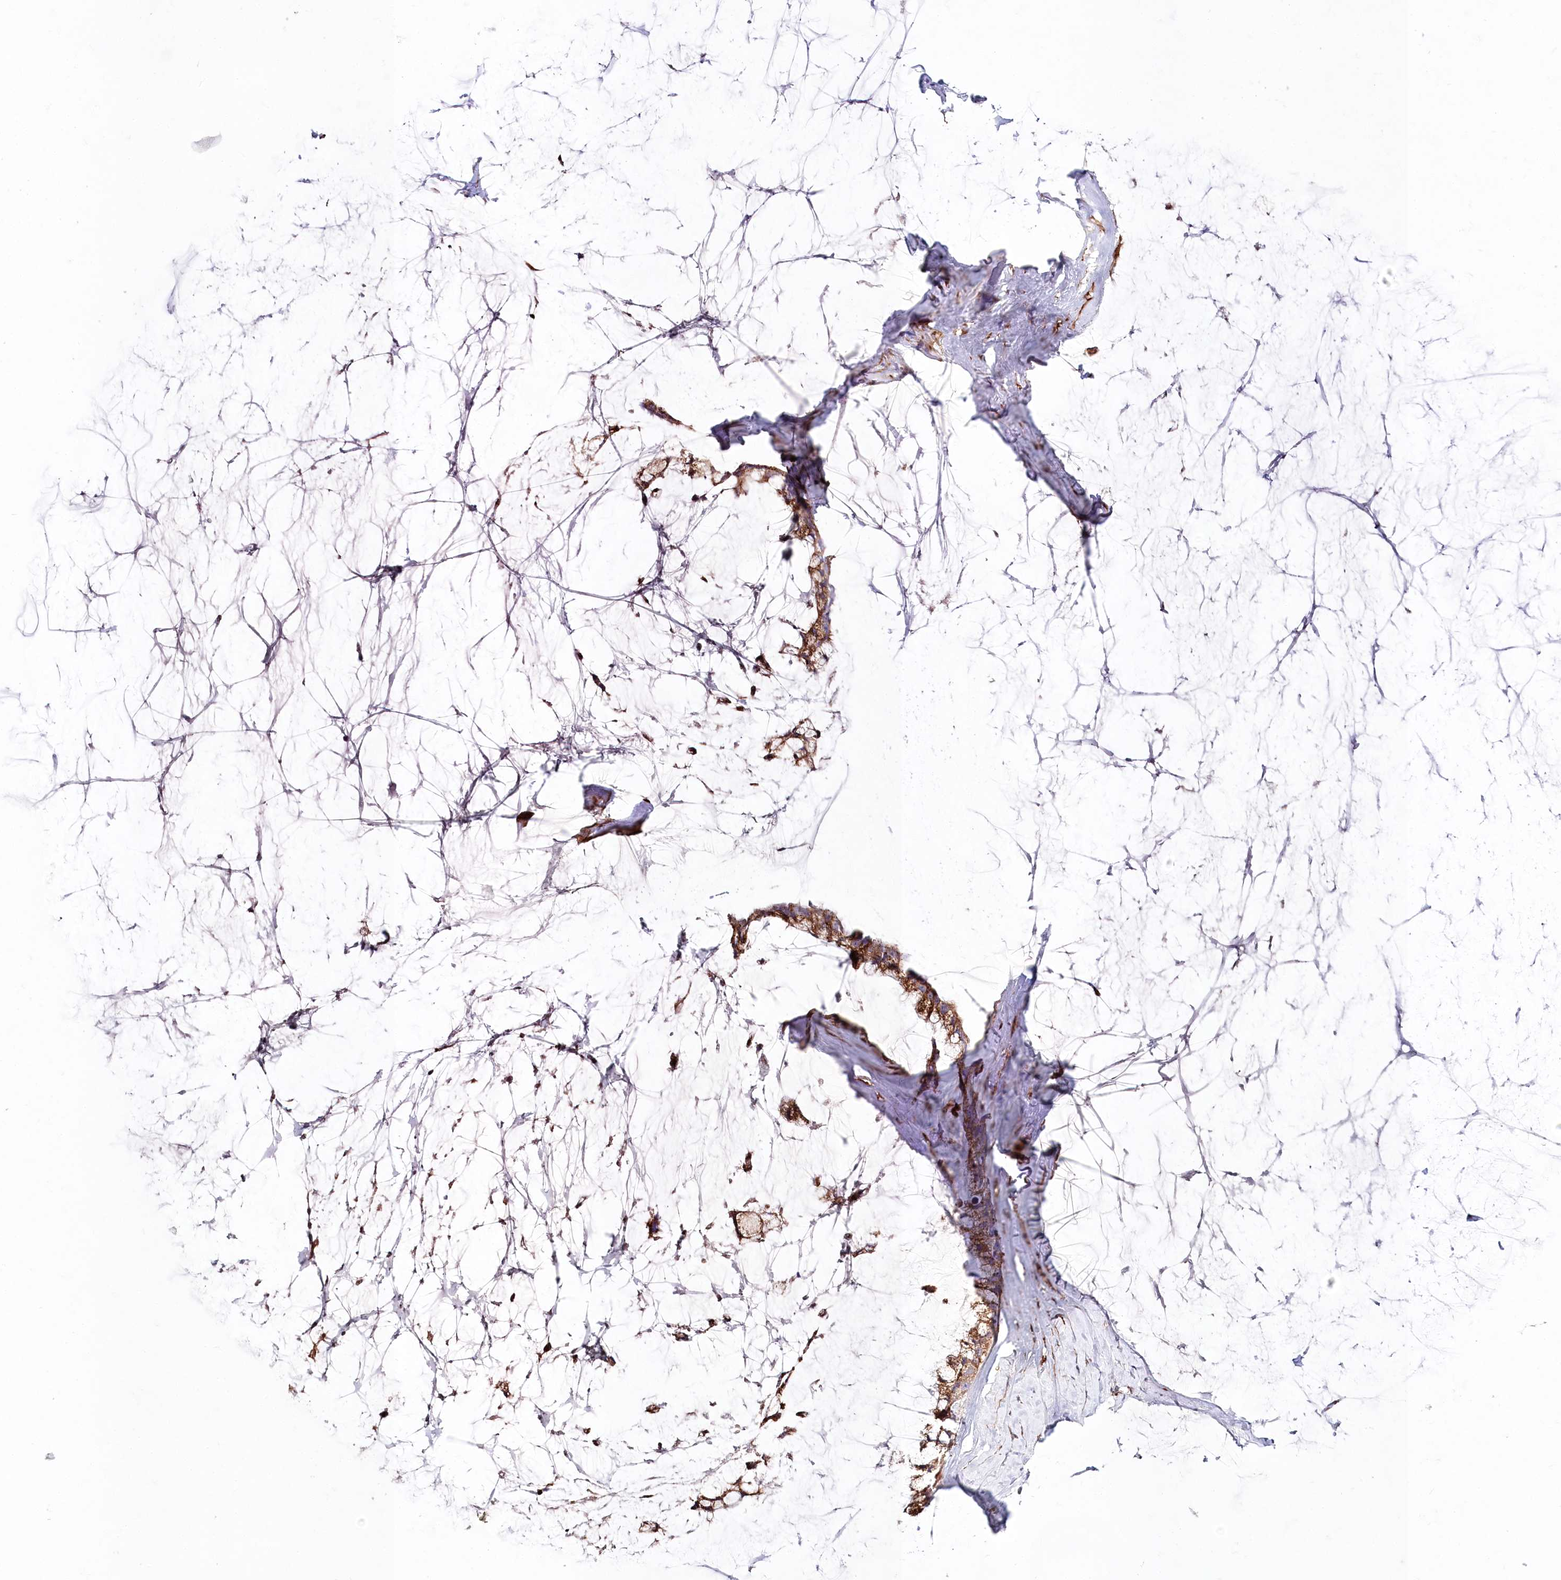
{"staining": {"intensity": "strong", "quantity": ">75%", "location": "cytoplasmic/membranous"}, "tissue": "ovarian cancer", "cell_type": "Tumor cells", "image_type": "cancer", "snomed": [{"axis": "morphology", "description": "Cystadenocarcinoma, mucinous, NOS"}, {"axis": "topography", "description": "Ovary"}], "caption": "Immunohistochemical staining of human ovarian mucinous cystadenocarcinoma demonstrates strong cytoplasmic/membranous protein positivity in approximately >75% of tumor cells.", "gene": "ABRAXAS2", "patient": {"sex": "female", "age": 39}}